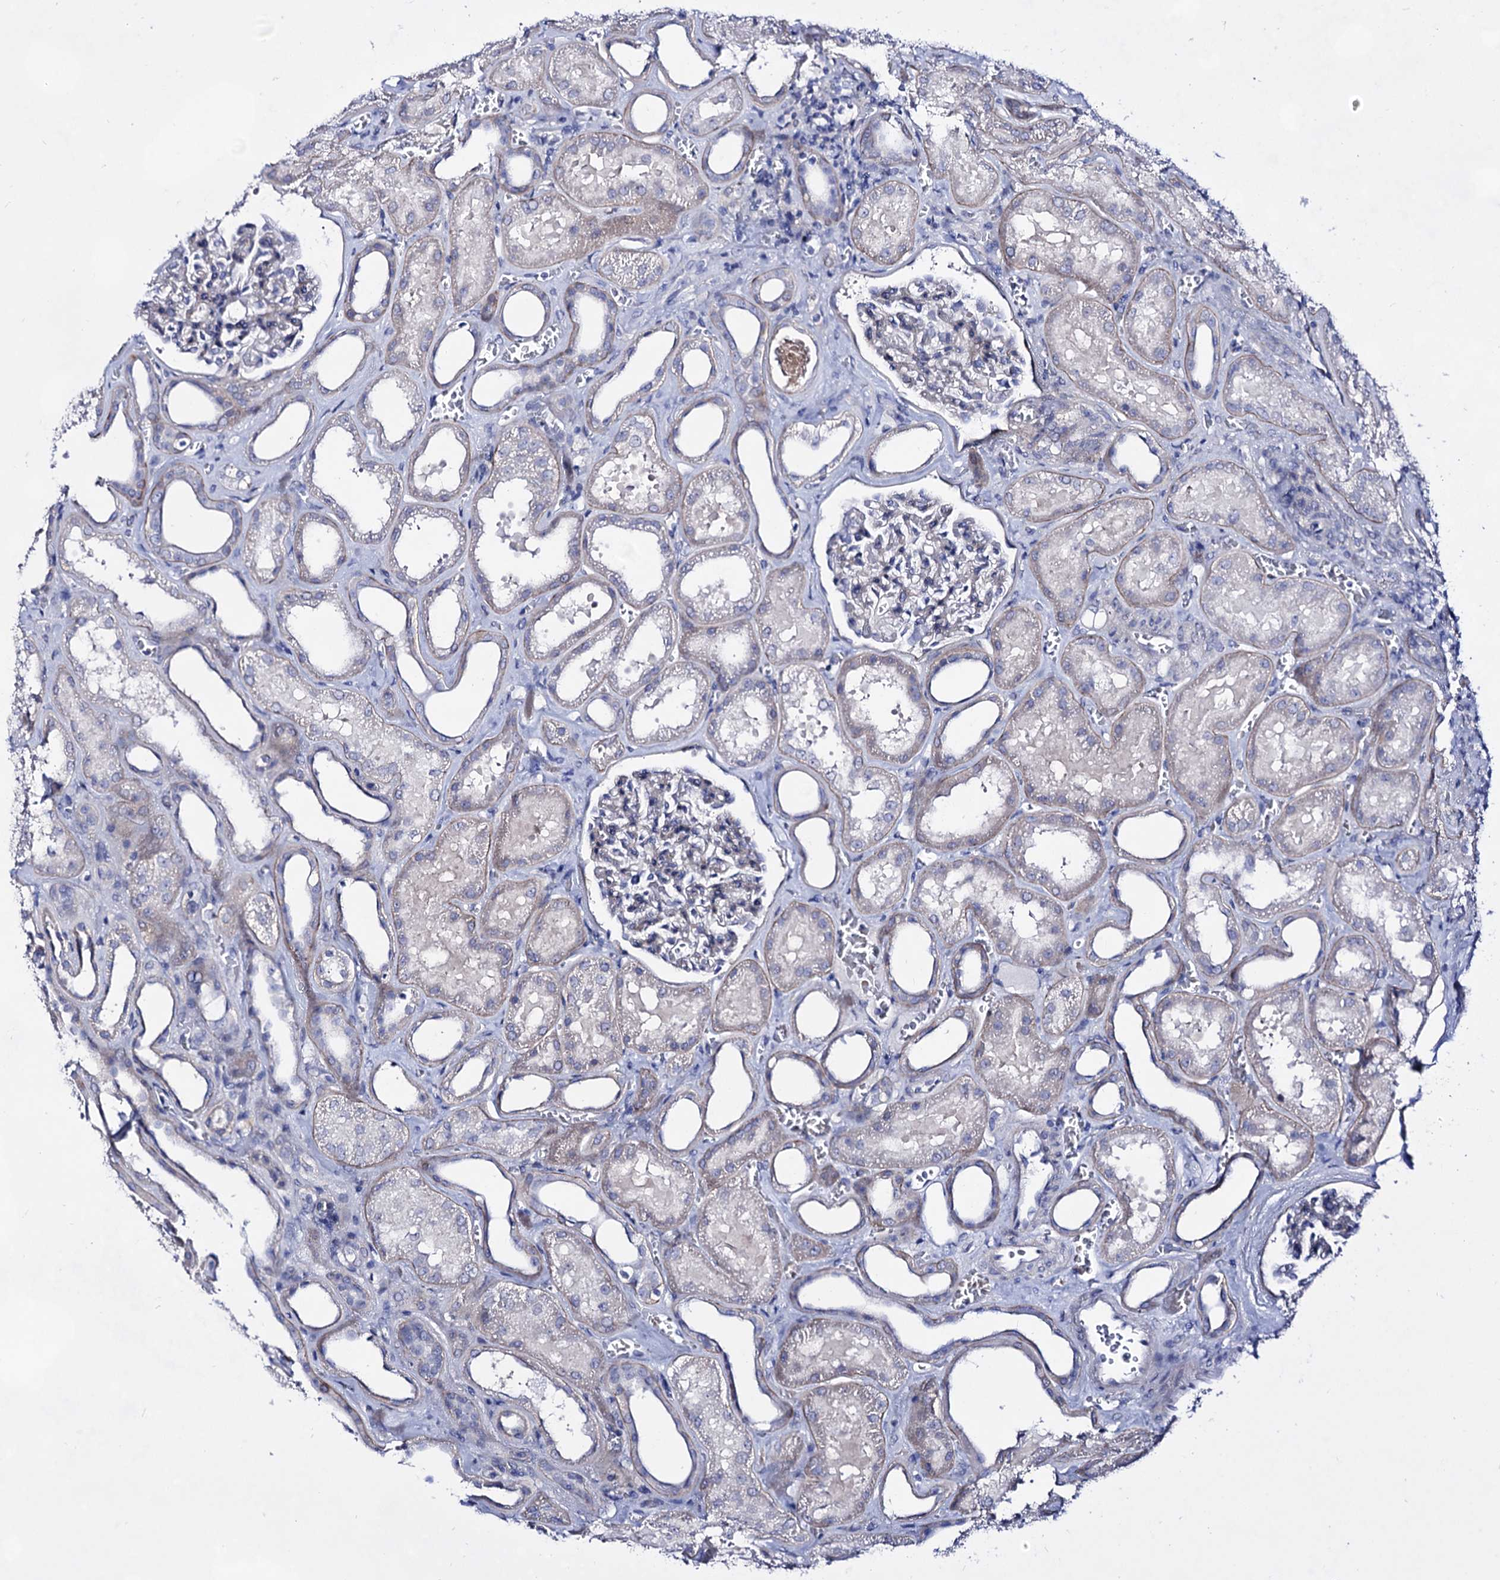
{"staining": {"intensity": "negative", "quantity": "none", "location": "none"}, "tissue": "kidney", "cell_type": "Cells in glomeruli", "image_type": "normal", "snomed": [{"axis": "morphology", "description": "Normal tissue, NOS"}, {"axis": "morphology", "description": "Adenocarcinoma, NOS"}, {"axis": "topography", "description": "Kidney"}], "caption": "A photomicrograph of kidney stained for a protein shows no brown staining in cells in glomeruli. (DAB immunohistochemistry (IHC) with hematoxylin counter stain).", "gene": "PLIN1", "patient": {"sex": "female", "age": 68}}